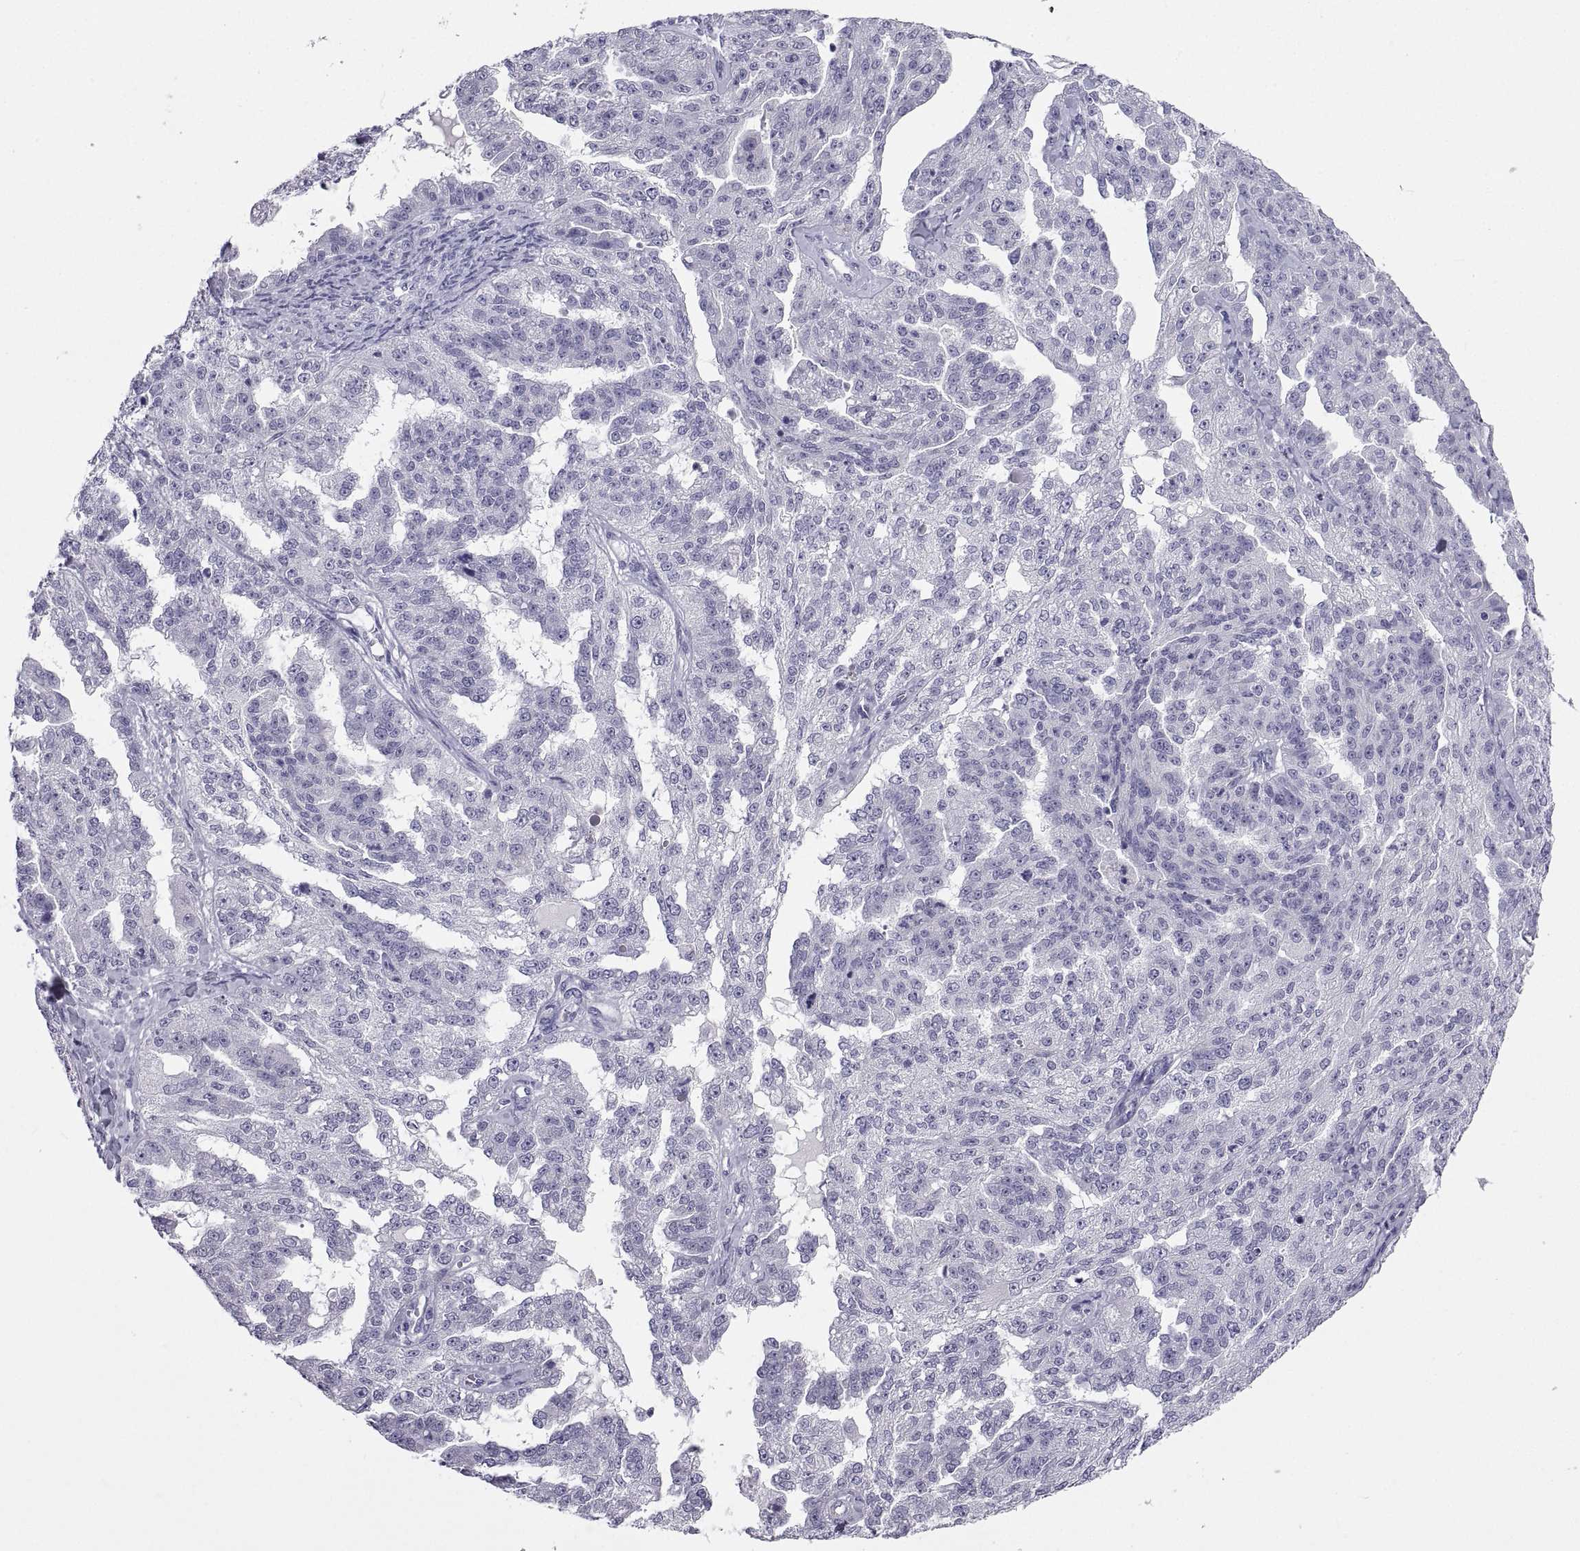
{"staining": {"intensity": "negative", "quantity": "none", "location": "none"}, "tissue": "ovarian cancer", "cell_type": "Tumor cells", "image_type": "cancer", "snomed": [{"axis": "morphology", "description": "Cystadenocarcinoma, serous, NOS"}, {"axis": "topography", "description": "Ovary"}], "caption": "Immunohistochemical staining of ovarian cancer reveals no significant staining in tumor cells.", "gene": "PCSK1N", "patient": {"sex": "female", "age": 58}}